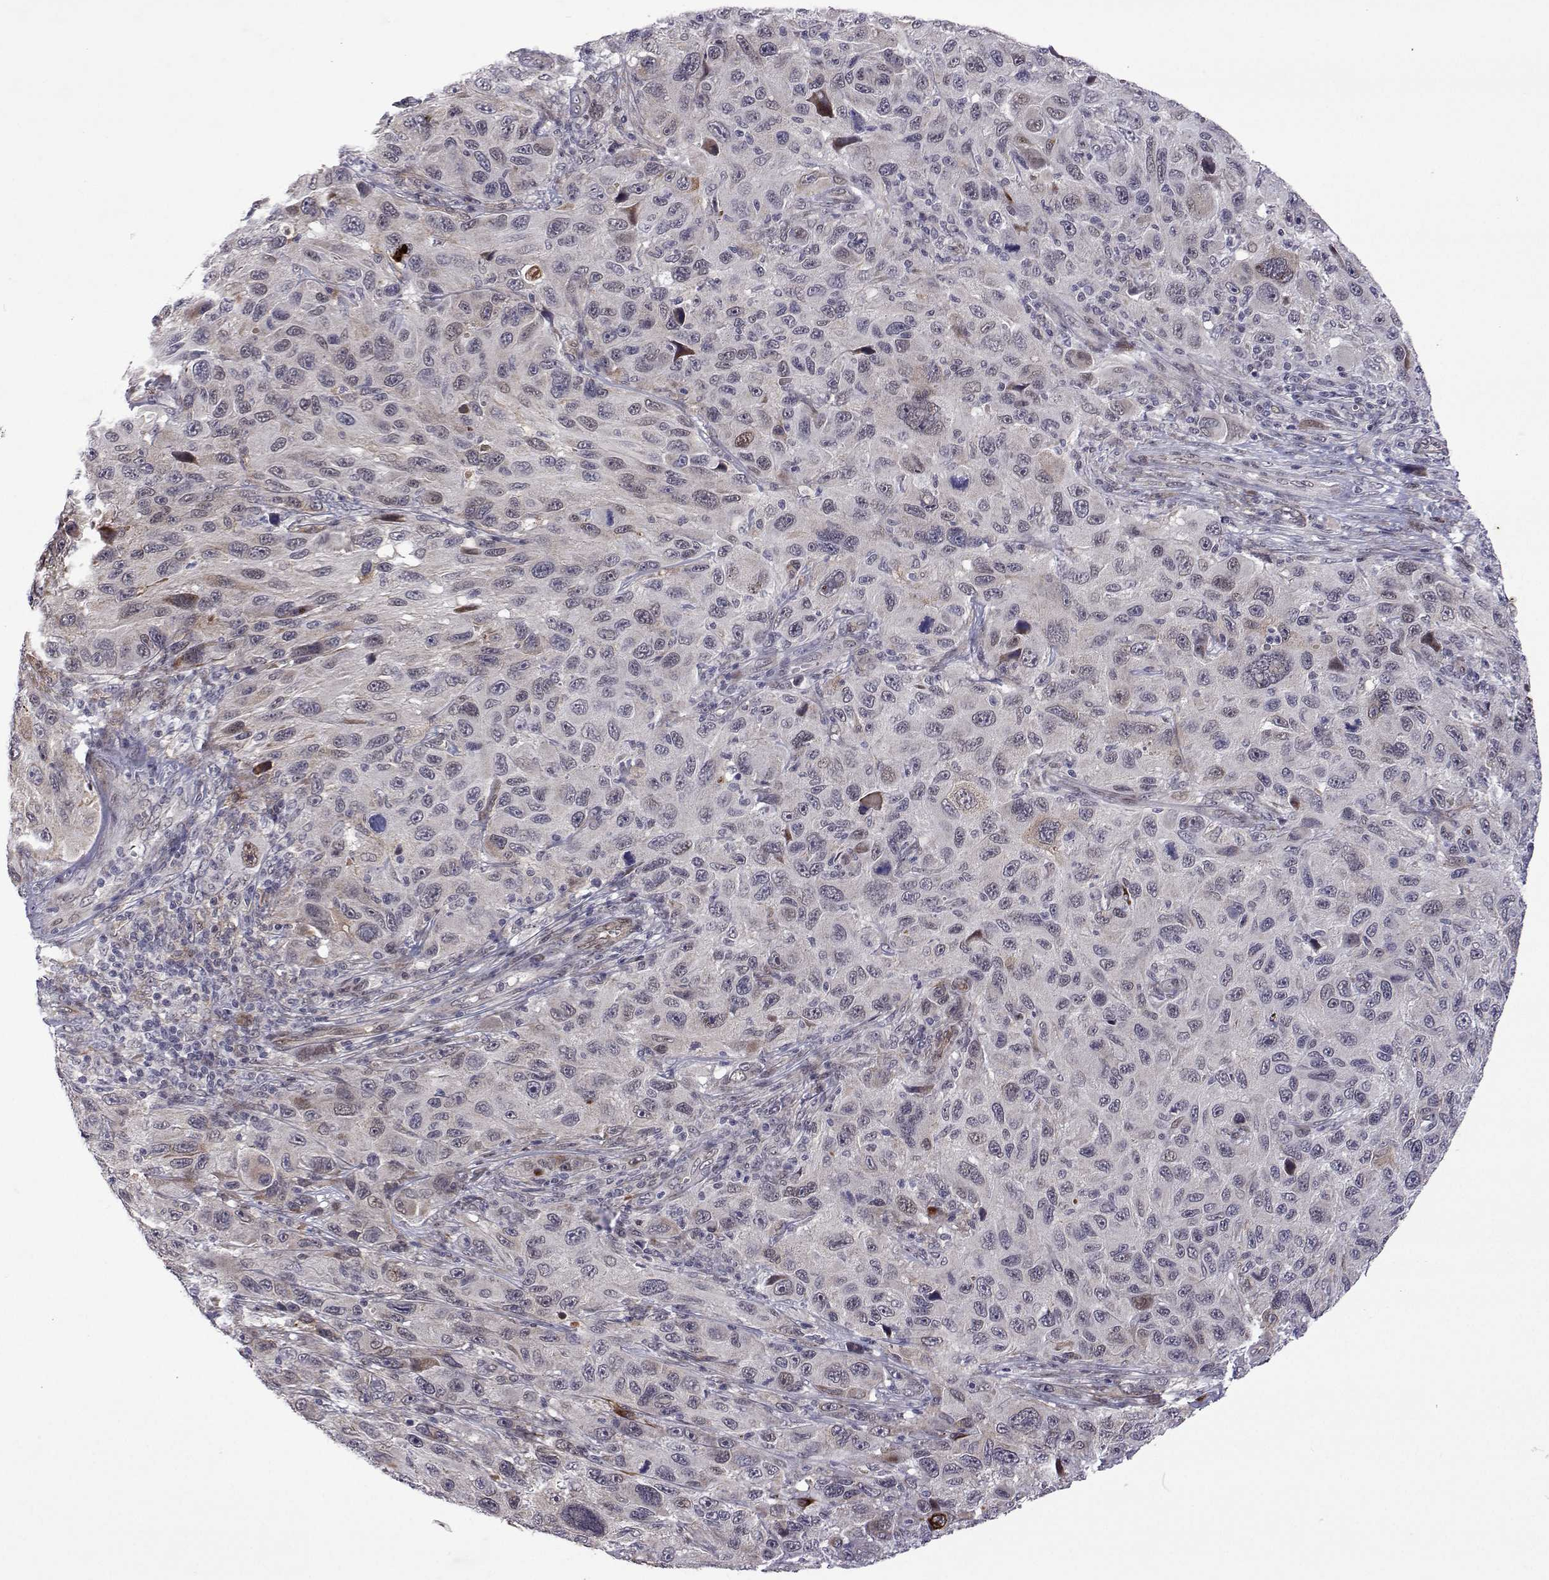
{"staining": {"intensity": "negative", "quantity": "none", "location": "none"}, "tissue": "melanoma", "cell_type": "Tumor cells", "image_type": "cancer", "snomed": [{"axis": "morphology", "description": "Malignant melanoma, NOS"}, {"axis": "topography", "description": "Skin"}], "caption": "Human melanoma stained for a protein using IHC exhibits no expression in tumor cells.", "gene": "EFCAB3", "patient": {"sex": "male", "age": 53}}